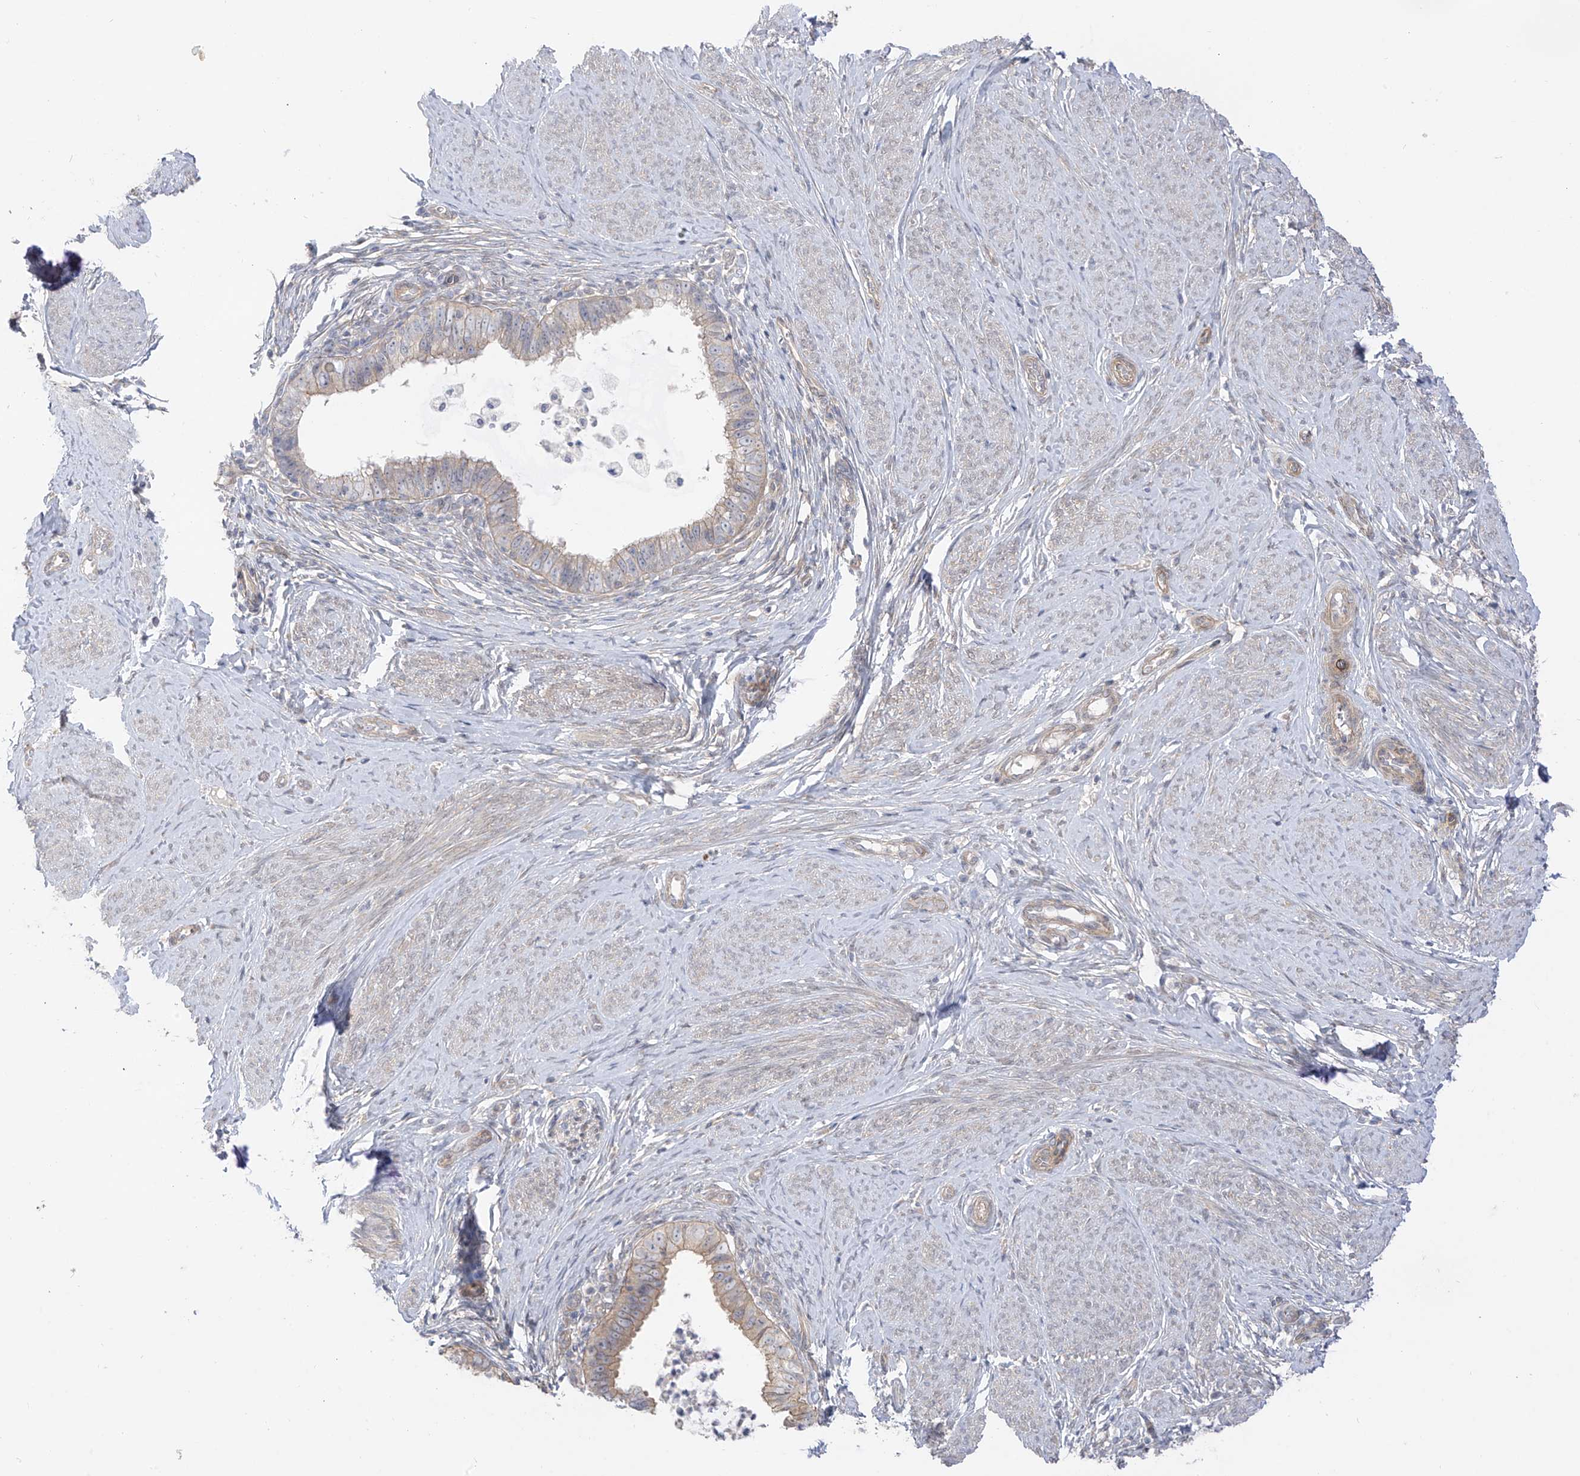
{"staining": {"intensity": "moderate", "quantity": "25%-75%", "location": "cytoplasmic/membranous"}, "tissue": "cervical cancer", "cell_type": "Tumor cells", "image_type": "cancer", "snomed": [{"axis": "morphology", "description": "Adenocarcinoma, NOS"}, {"axis": "topography", "description": "Cervix"}], "caption": "IHC image of neoplastic tissue: cervical cancer (adenocarcinoma) stained using immunohistochemistry shows medium levels of moderate protein expression localized specifically in the cytoplasmic/membranous of tumor cells, appearing as a cytoplasmic/membranous brown color.", "gene": "EIPR1", "patient": {"sex": "female", "age": 36}}